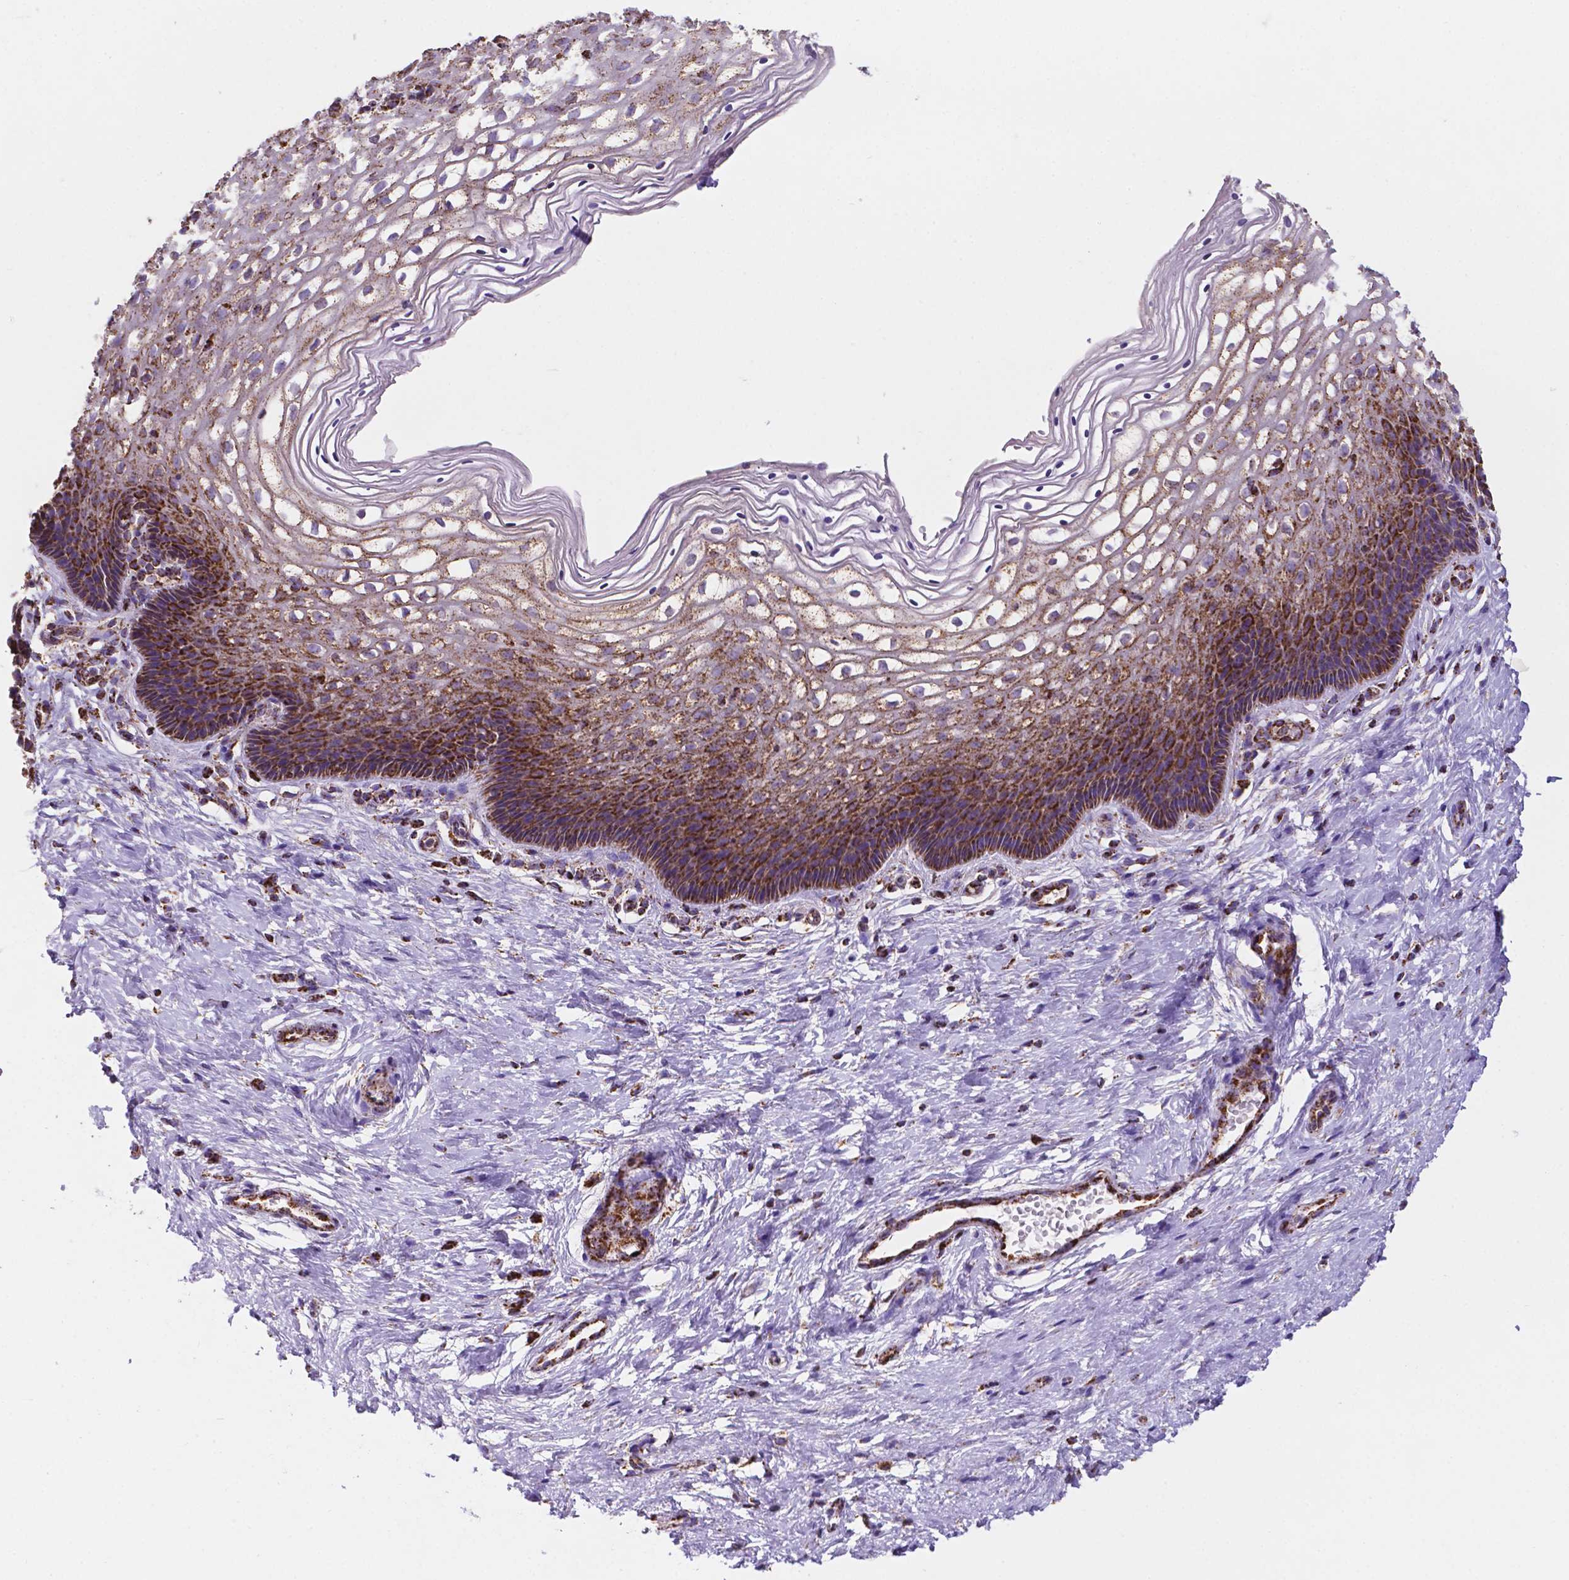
{"staining": {"intensity": "strong", "quantity": ">75%", "location": "cytoplasmic/membranous"}, "tissue": "cervix", "cell_type": "Glandular cells", "image_type": "normal", "snomed": [{"axis": "morphology", "description": "Normal tissue, NOS"}, {"axis": "topography", "description": "Cervix"}], "caption": "Immunohistochemical staining of benign cervix exhibits strong cytoplasmic/membranous protein staining in about >75% of glandular cells. The staining was performed using DAB (3,3'-diaminobenzidine) to visualize the protein expression in brown, while the nuclei were stained in blue with hematoxylin (Magnification: 20x).", "gene": "HSPD1", "patient": {"sex": "female", "age": 34}}